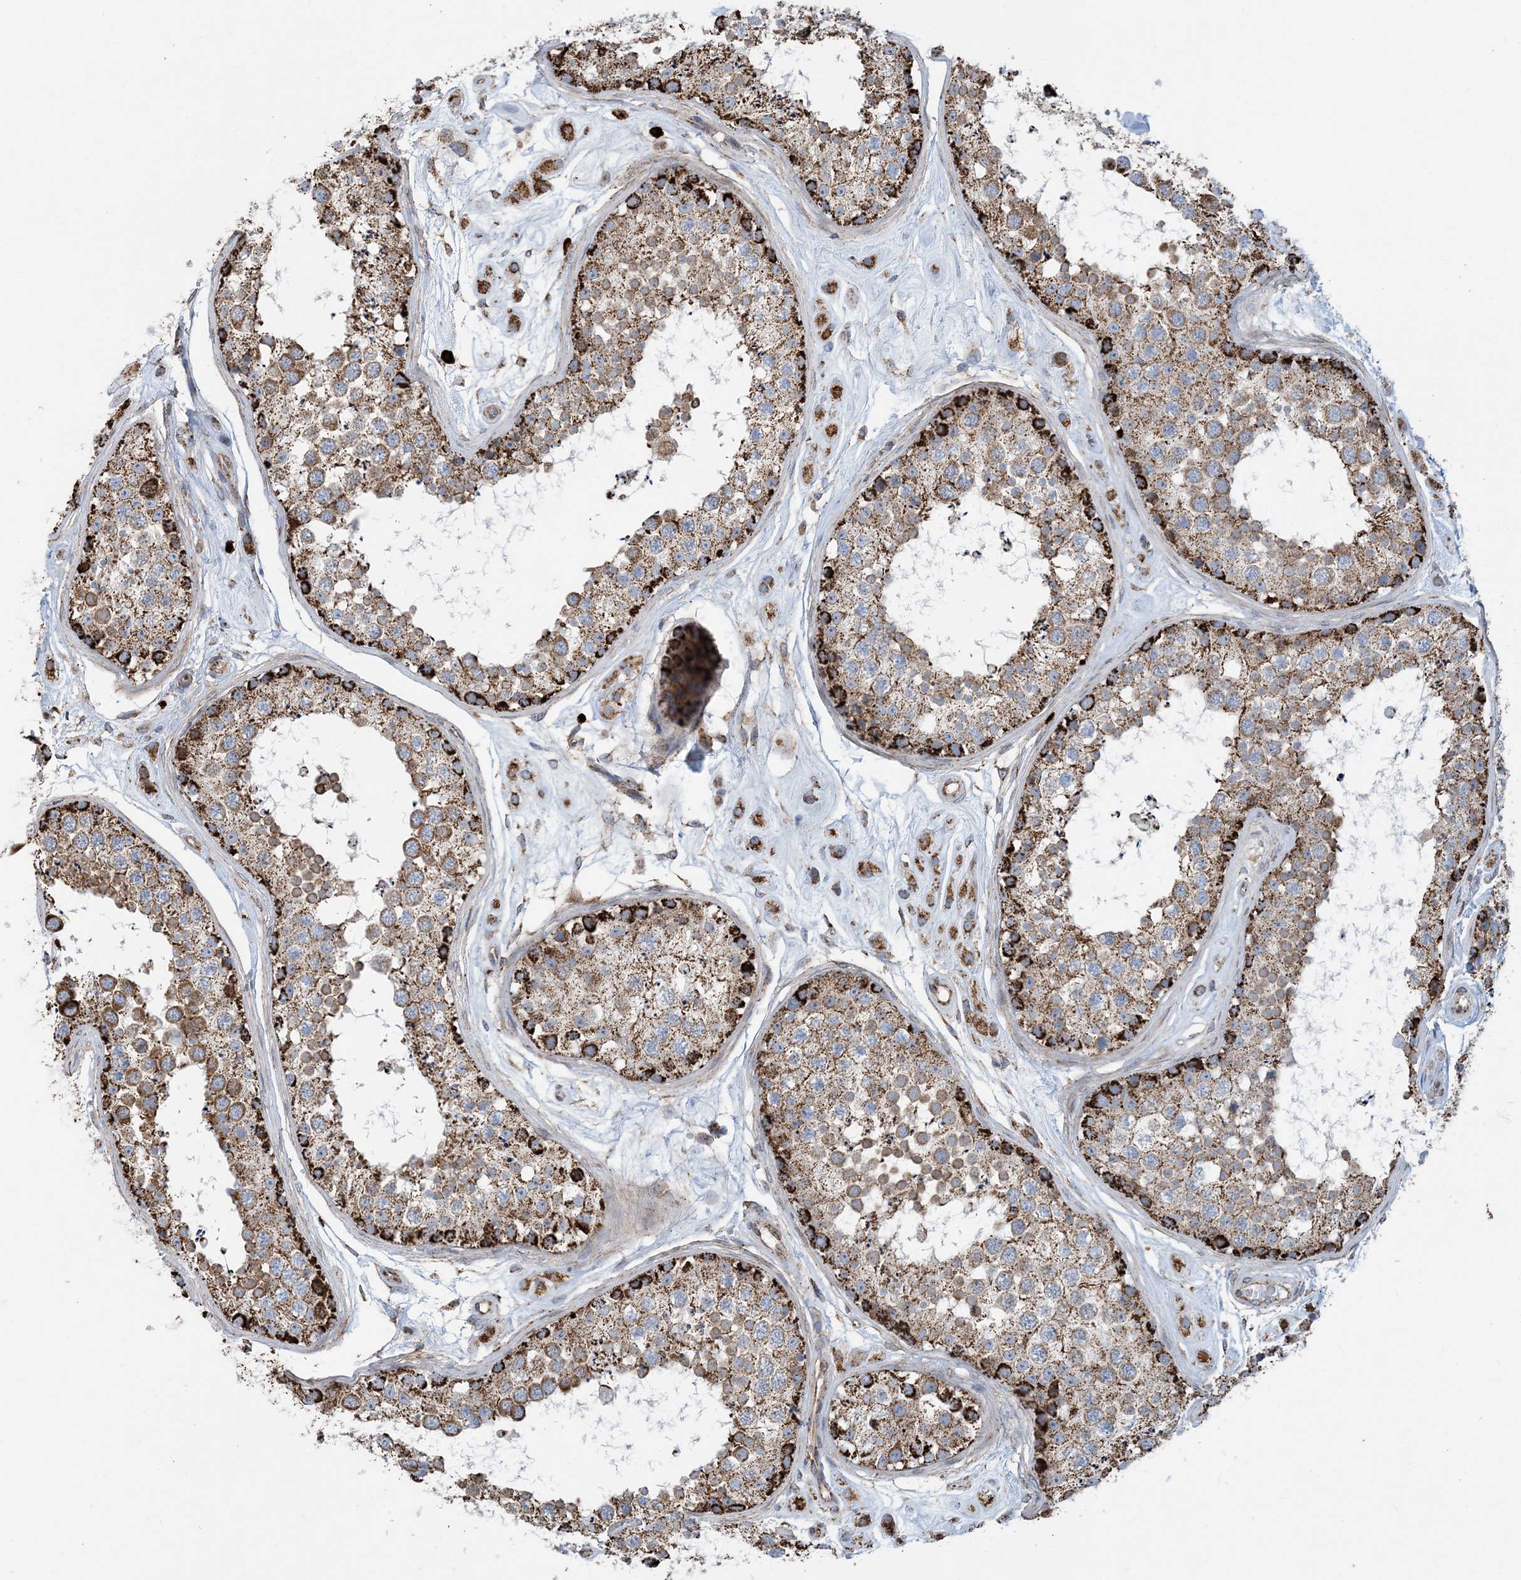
{"staining": {"intensity": "strong", "quantity": "25%-75%", "location": "cytoplasmic/membranous"}, "tissue": "testis", "cell_type": "Cells in seminiferous ducts", "image_type": "normal", "snomed": [{"axis": "morphology", "description": "Normal tissue, NOS"}, {"axis": "topography", "description": "Testis"}], "caption": "Cells in seminiferous ducts exhibit high levels of strong cytoplasmic/membranous positivity in approximately 25%-75% of cells in unremarkable human testis. (IHC, brightfield microscopy, high magnification).", "gene": "PCDHGA1", "patient": {"sex": "male", "age": 25}}